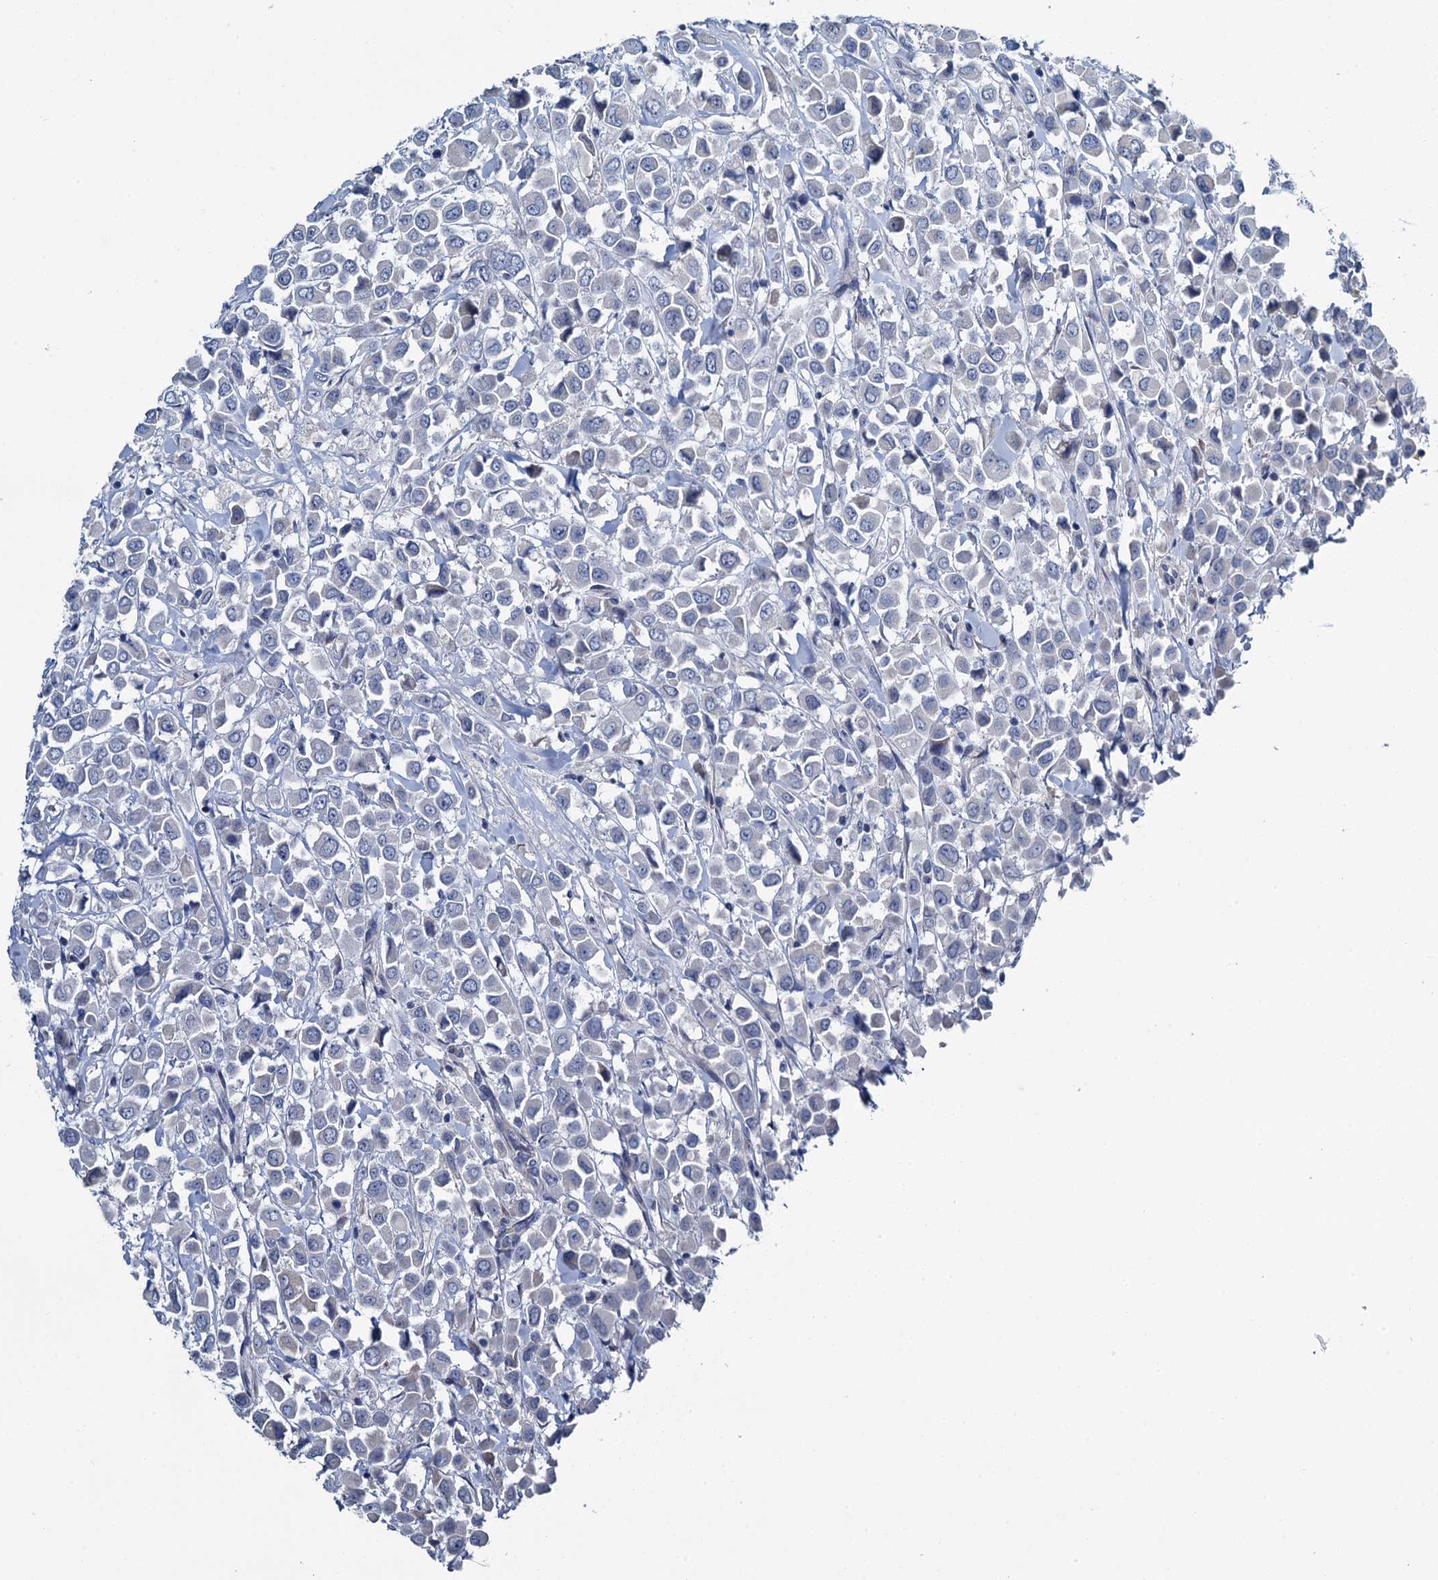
{"staining": {"intensity": "negative", "quantity": "none", "location": "none"}, "tissue": "breast cancer", "cell_type": "Tumor cells", "image_type": "cancer", "snomed": [{"axis": "morphology", "description": "Duct carcinoma"}, {"axis": "topography", "description": "Breast"}], "caption": "This histopathology image is of breast cancer (invasive ductal carcinoma) stained with IHC to label a protein in brown with the nuclei are counter-stained blue. There is no expression in tumor cells.", "gene": "MIOX", "patient": {"sex": "female", "age": 61}}